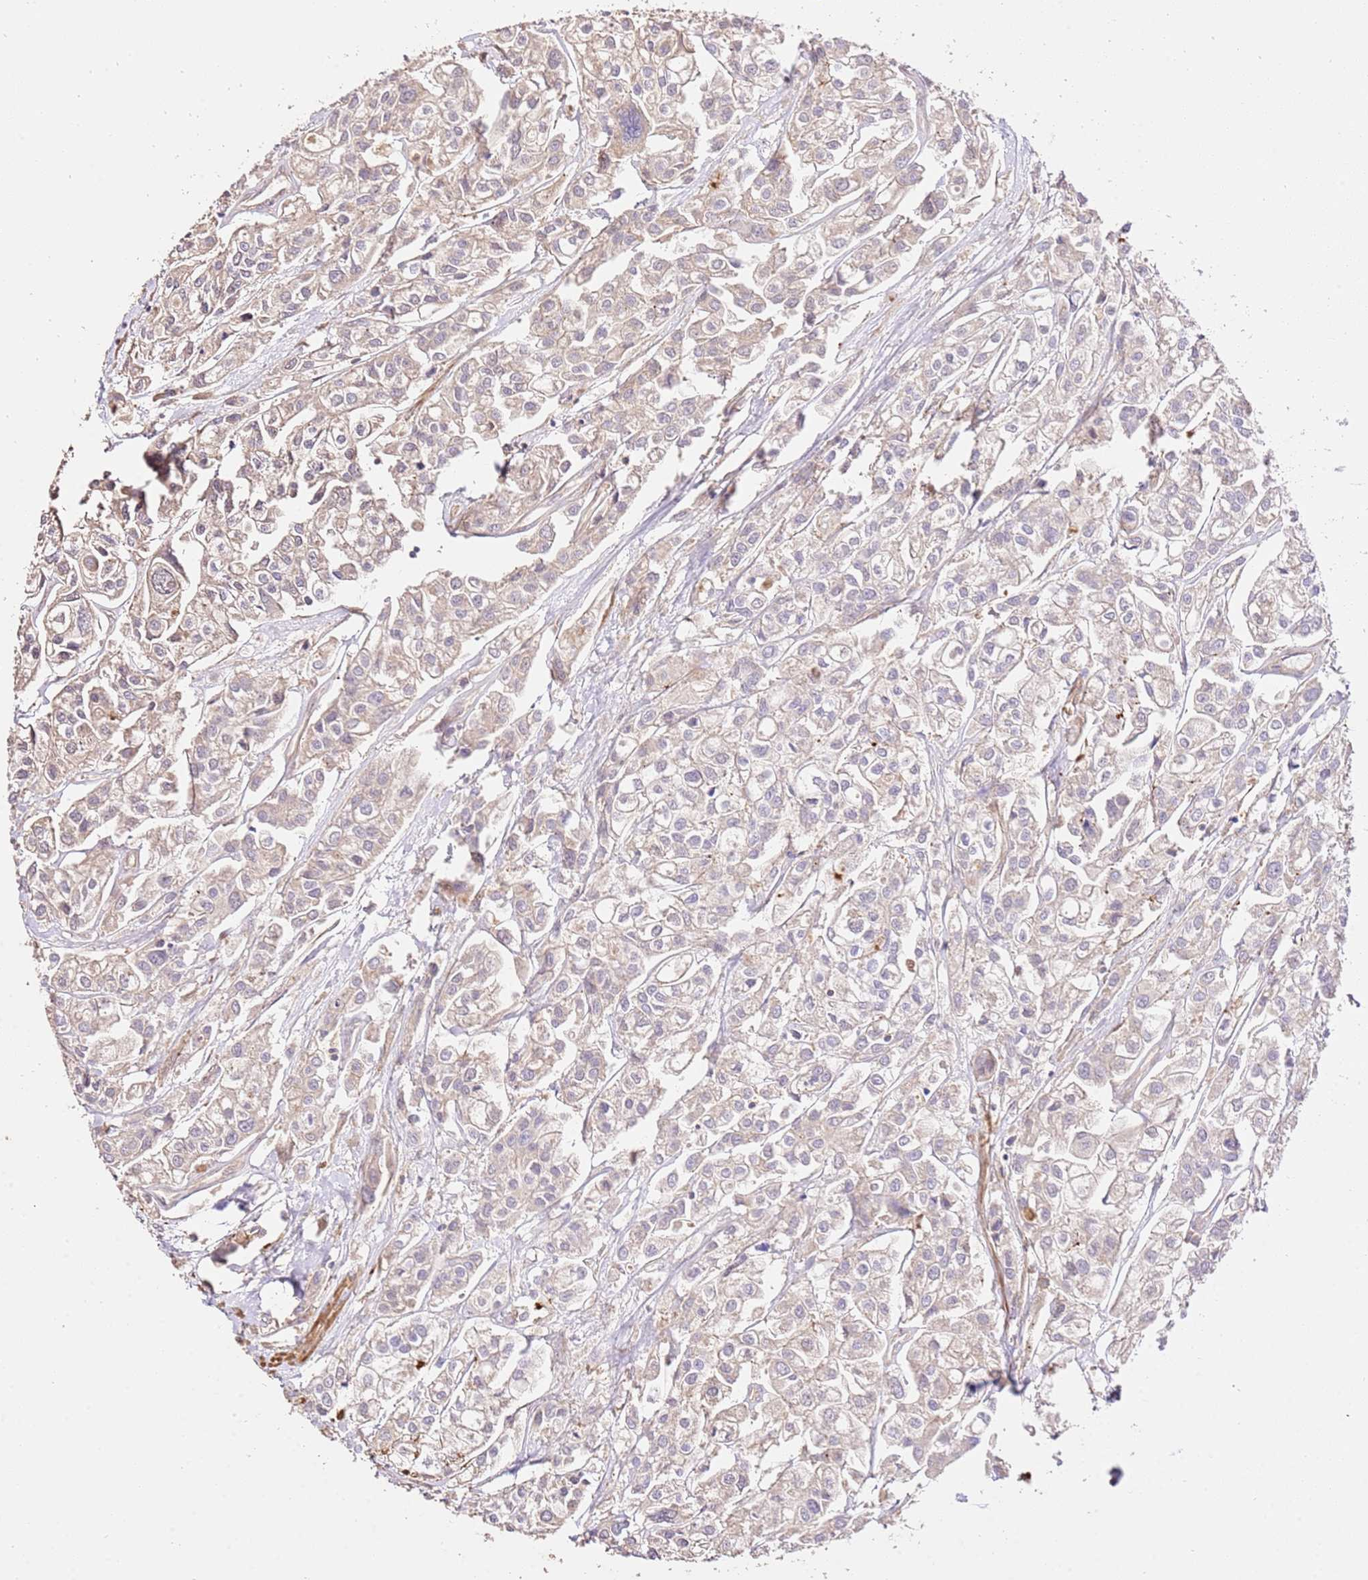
{"staining": {"intensity": "negative", "quantity": "none", "location": "none"}, "tissue": "urothelial cancer", "cell_type": "Tumor cells", "image_type": "cancer", "snomed": [{"axis": "morphology", "description": "Urothelial carcinoma, High grade"}, {"axis": "topography", "description": "Urinary bladder"}], "caption": "Human urothelial cancer stained for a protein using immunohistochemistry (IHC) demonstrates no staining in tumor cells.", "gene": "CEP55", "patient": {"sex": "male", "age": 67}}